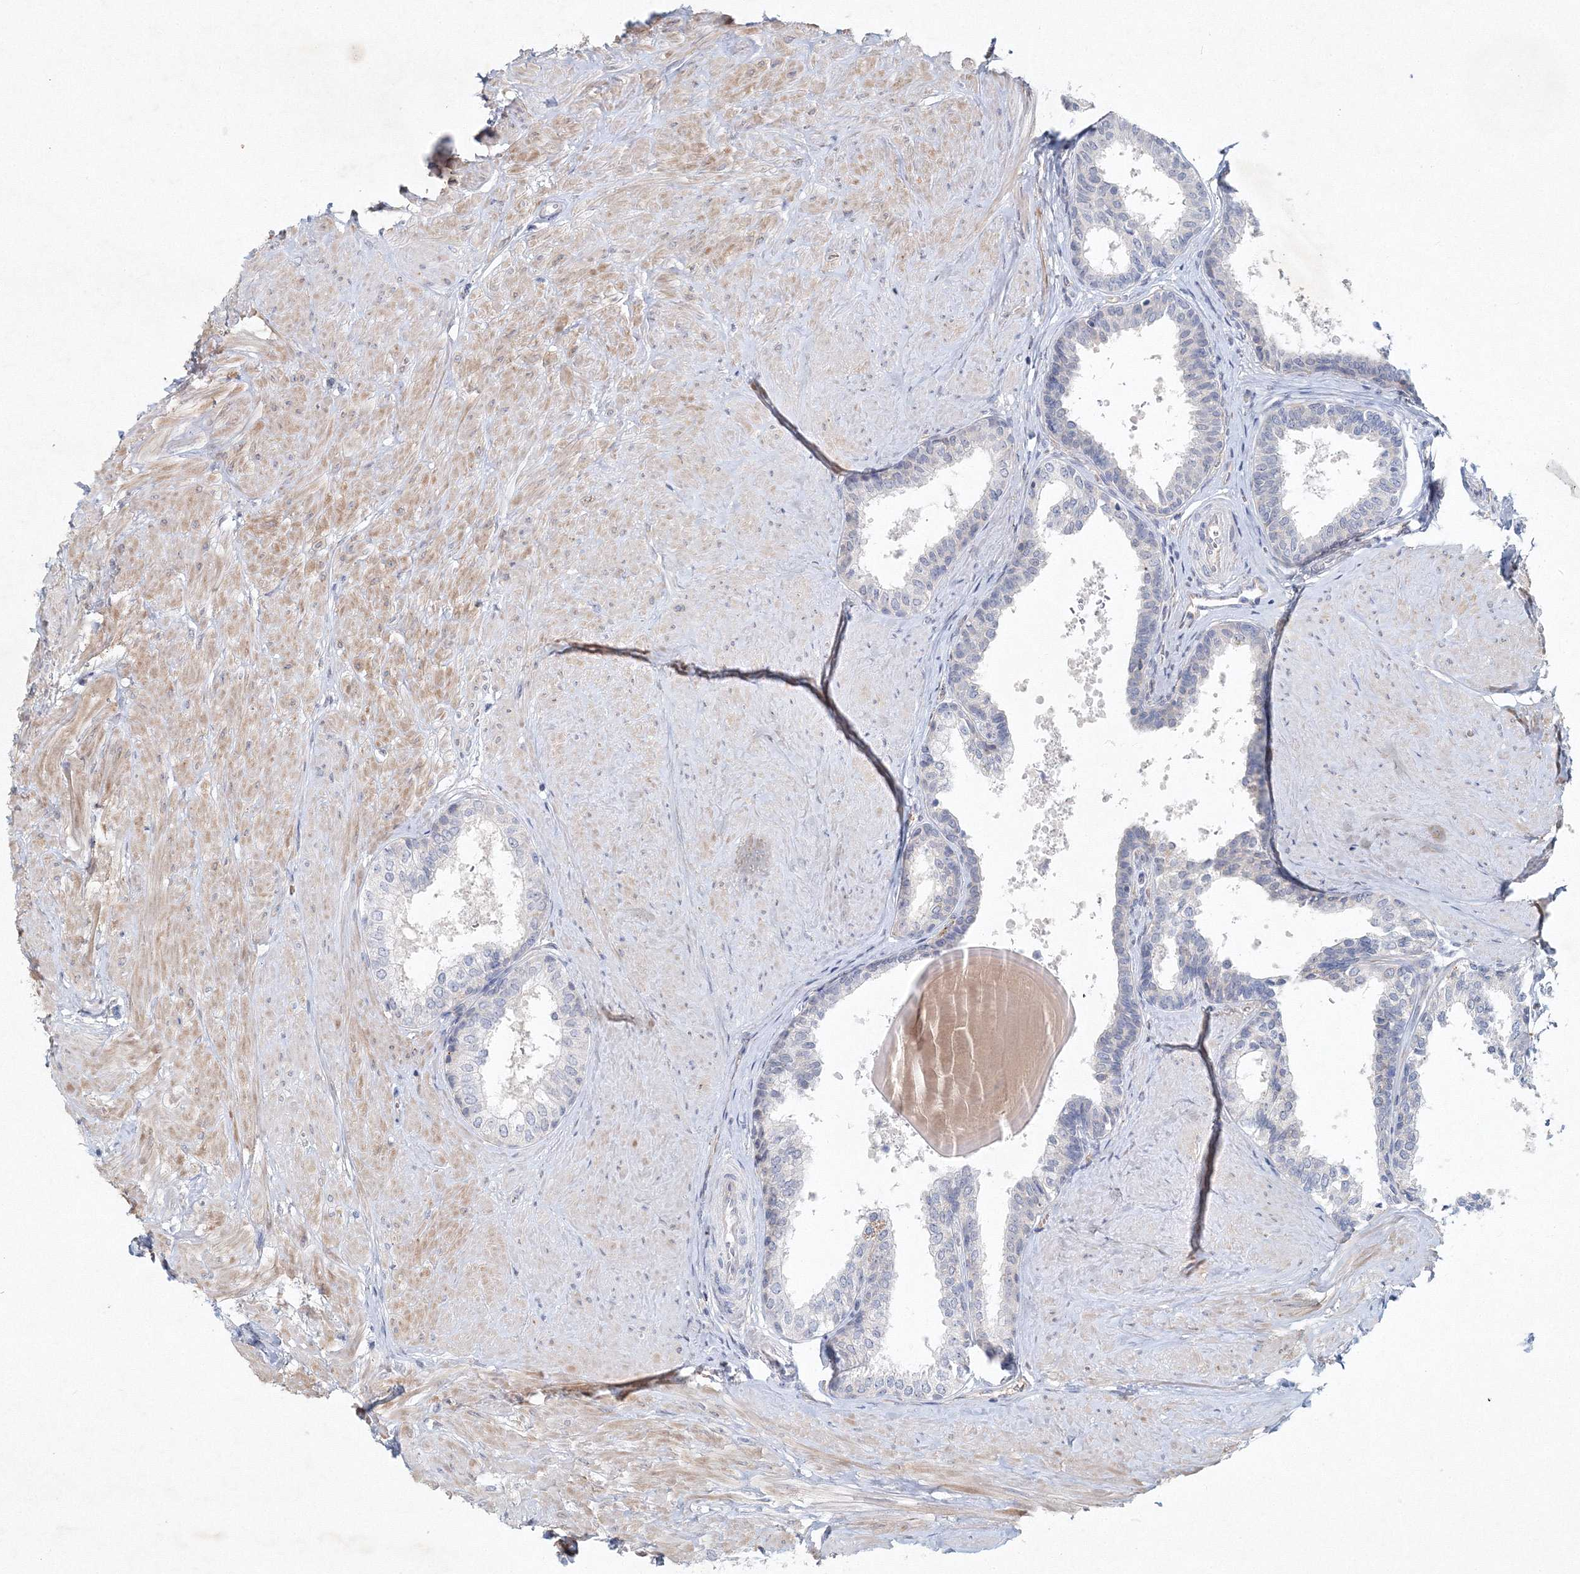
{"staining": {"intensity": "strong", "quantity": "<25%", "location": "cytoplasmic/membranous"}, "tissue": "prostate", "cell_type": "Glandular cells", "image_type": "normal", "snomed": [{"axis": "morphology", "description": "Normal tissue, NOS"}, {"axis": "topography", "description": "Prostate"}], "caption": "IHC of benign human prostate shows medium levels of strong cytoplasmic/membranous staining in about <25% of glandular cells.", "gene": "SH3BP5", "patient": {"sex": "male", "age": 48}}